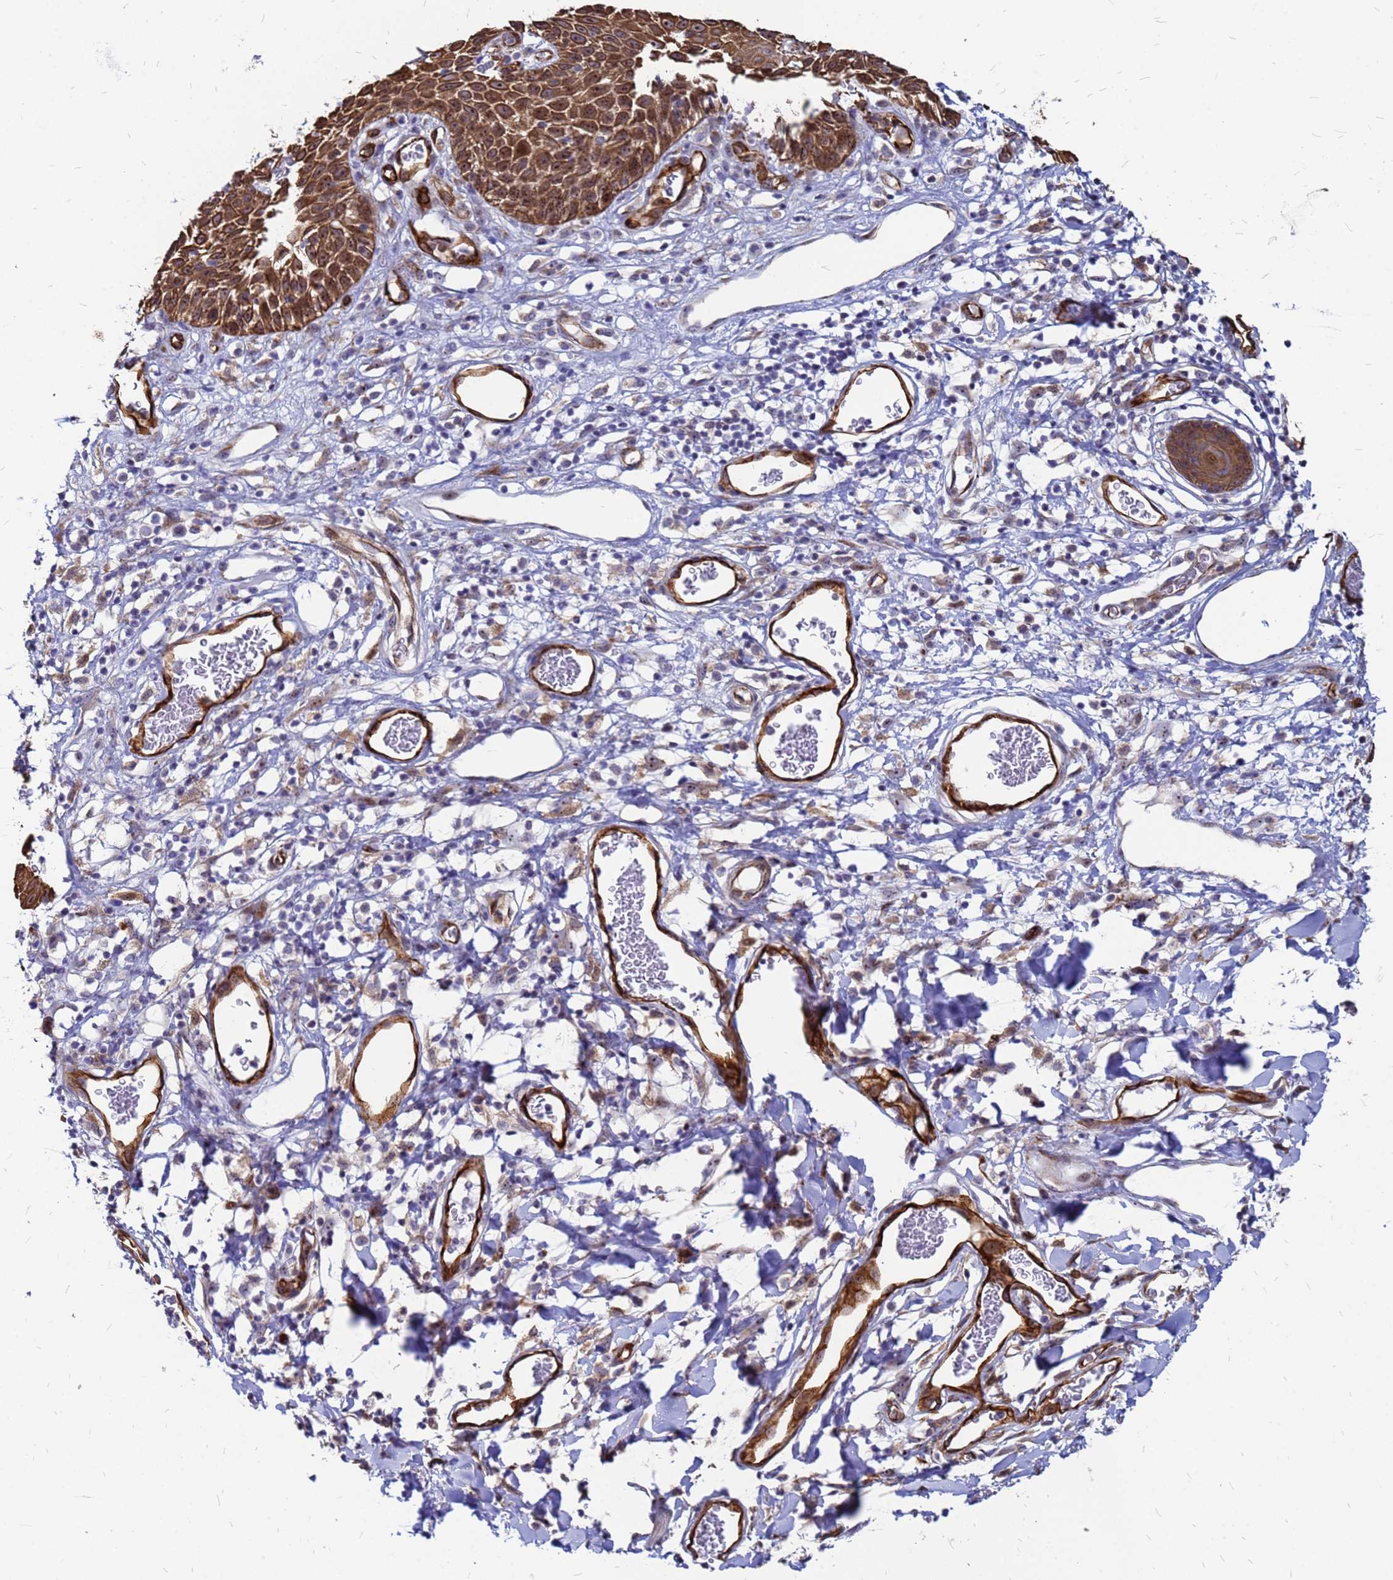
{"staining": {"intensity": "strong", "quantity": ">75%", "location": "cytoplasmic/membranous,nuclear"}, "tissue": "skin", "cell_type": "Epidermal cells", "image_type": "normal", "snomed": [{"axis": "morphology", "description": "Normal tissue, NOS"}, {"axis": "topography", "description": "Vulva"}], "caption": "Protein expression by immunohistochemistry (IHC) demonstrates strong cytoplasmic/membranous,nuclear staining in approximately >75% of epidermal cells in unremarkable skin.", "gene": "NOSTRIN", "patient": {"sex": "female", "age": 68}}